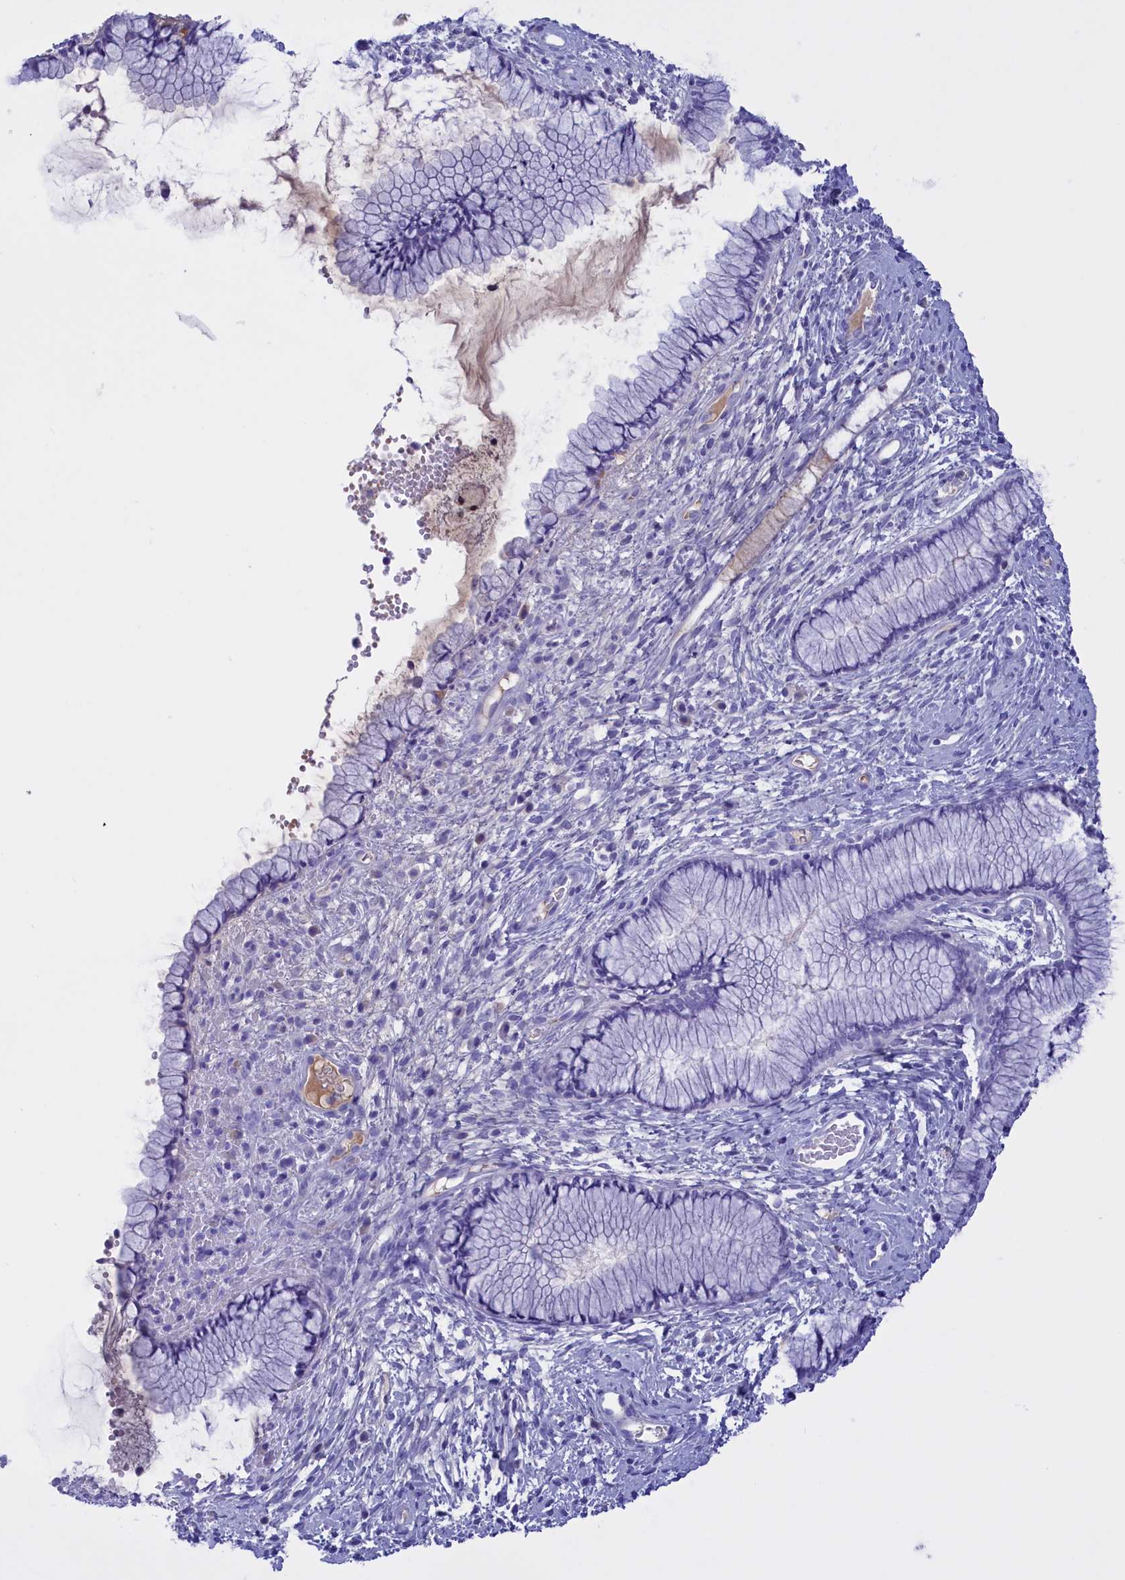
{"staining": {"intensity": "negative", "quantity": "none", "location": "none"}, "tissue": "cervix", "cell_type": "Glandular cells", "image_type": "normal", "snomed": [{"axis": "morphology", "description": "Normal tissue, NOS"}, {"axis": "topography", "description": "Cervix"}], "caption": "High magnification brightfield microscopy of benign cervix stained with DAB (brown) and counterstained with hematoxylin (blue): glandular cells show no significant expression.", "gene": "PROK2", "patient": {"sex": "female", "age": 42}}